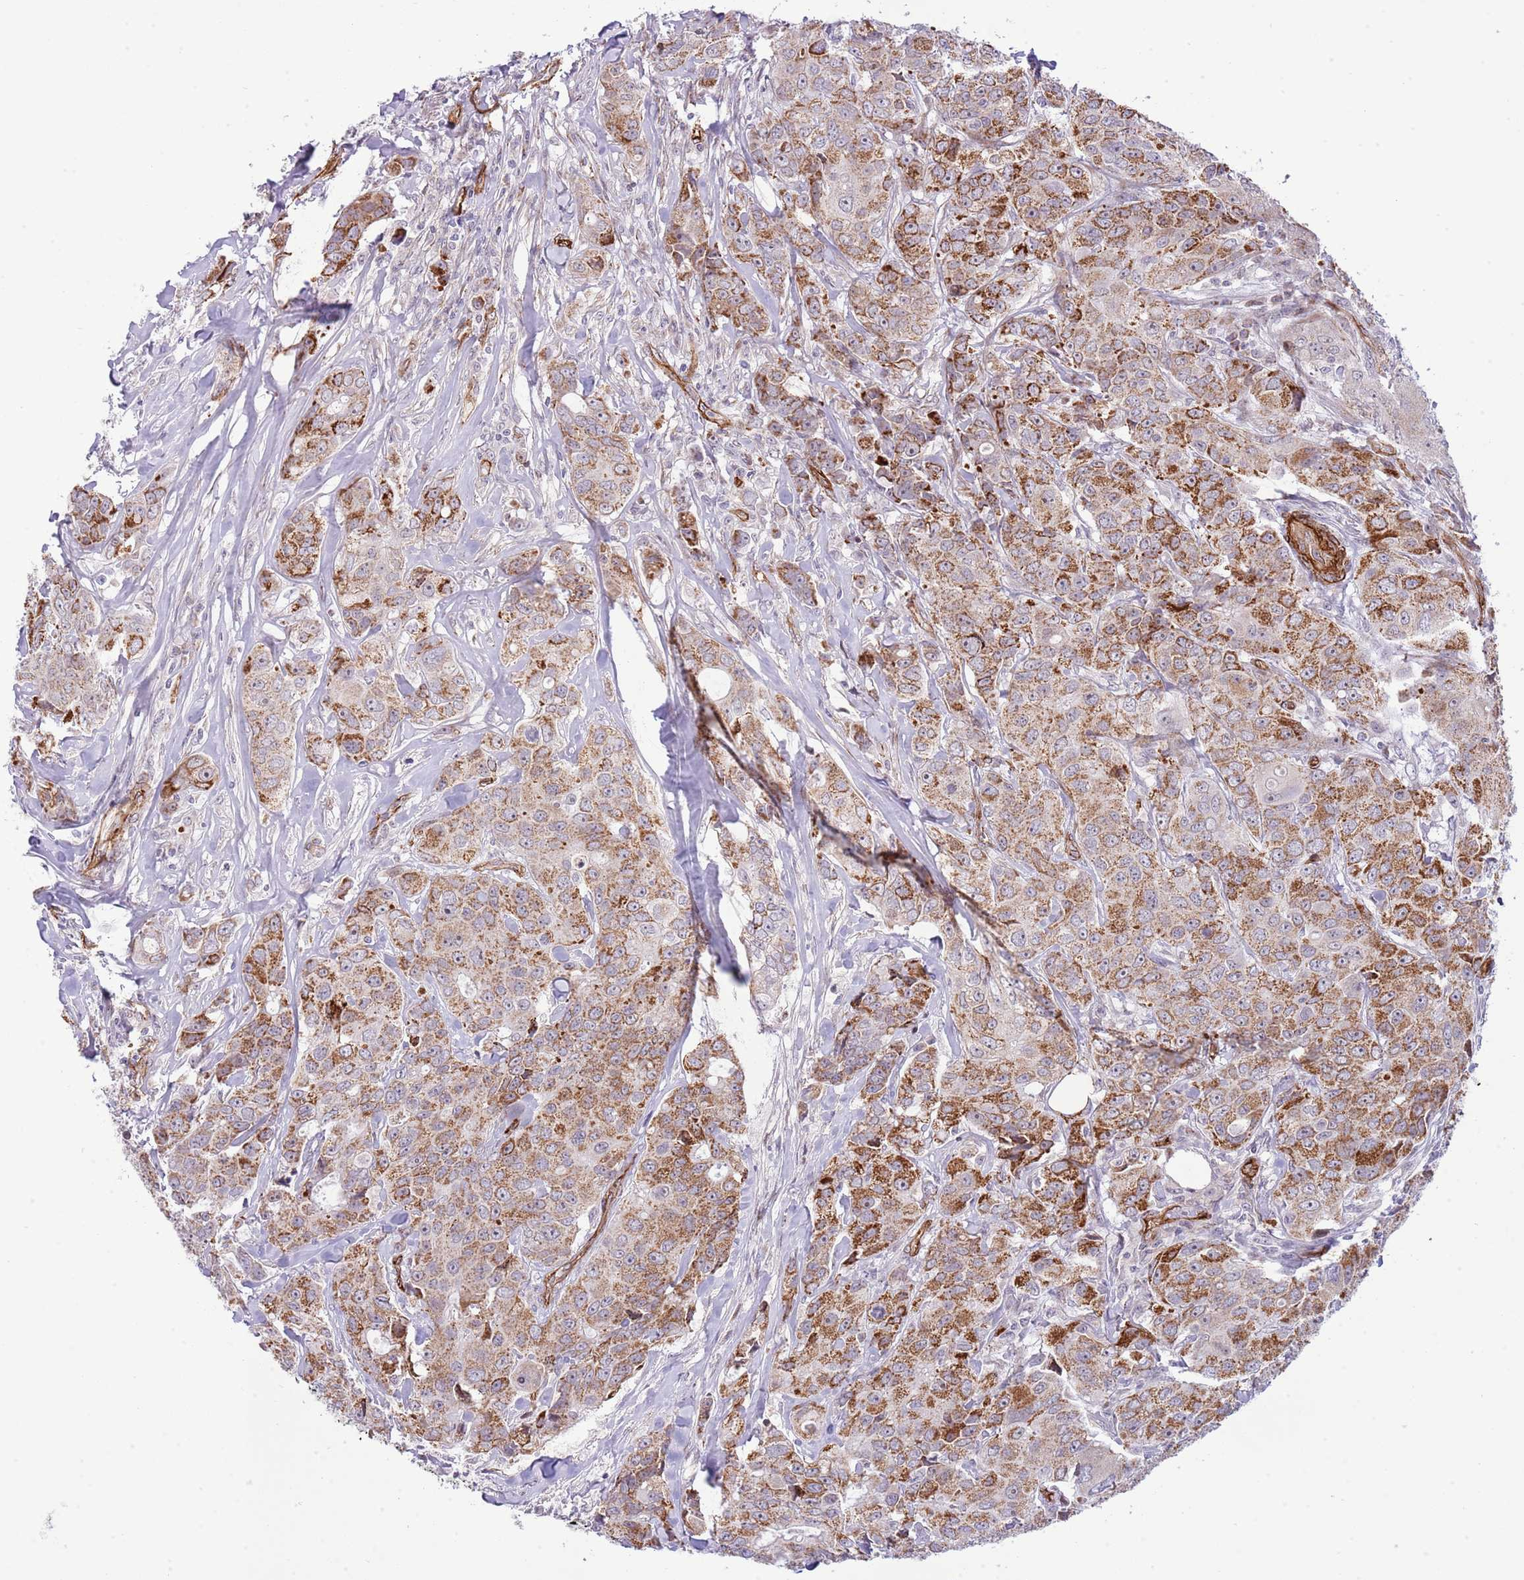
{"staining": {"intensity": "strong", "quantity": ">75%", "location": "cytoplasmic/membranous"}, "tissue": "breast cancer", "cell_type": "Tumor cells", "image_type": "cancer", "snomed": [{"axis": "morphology", "description": "Duct carcinoma"}, {"axis": "topography", "description": "Breast"}], "caption": "Protein positivity by IHC displays strong cytoplasmic/membranous staining in about >75% of tumor cells in breast cancer.", "gene": "NEK3", "patient": {"sex": "female", "age": 43}}